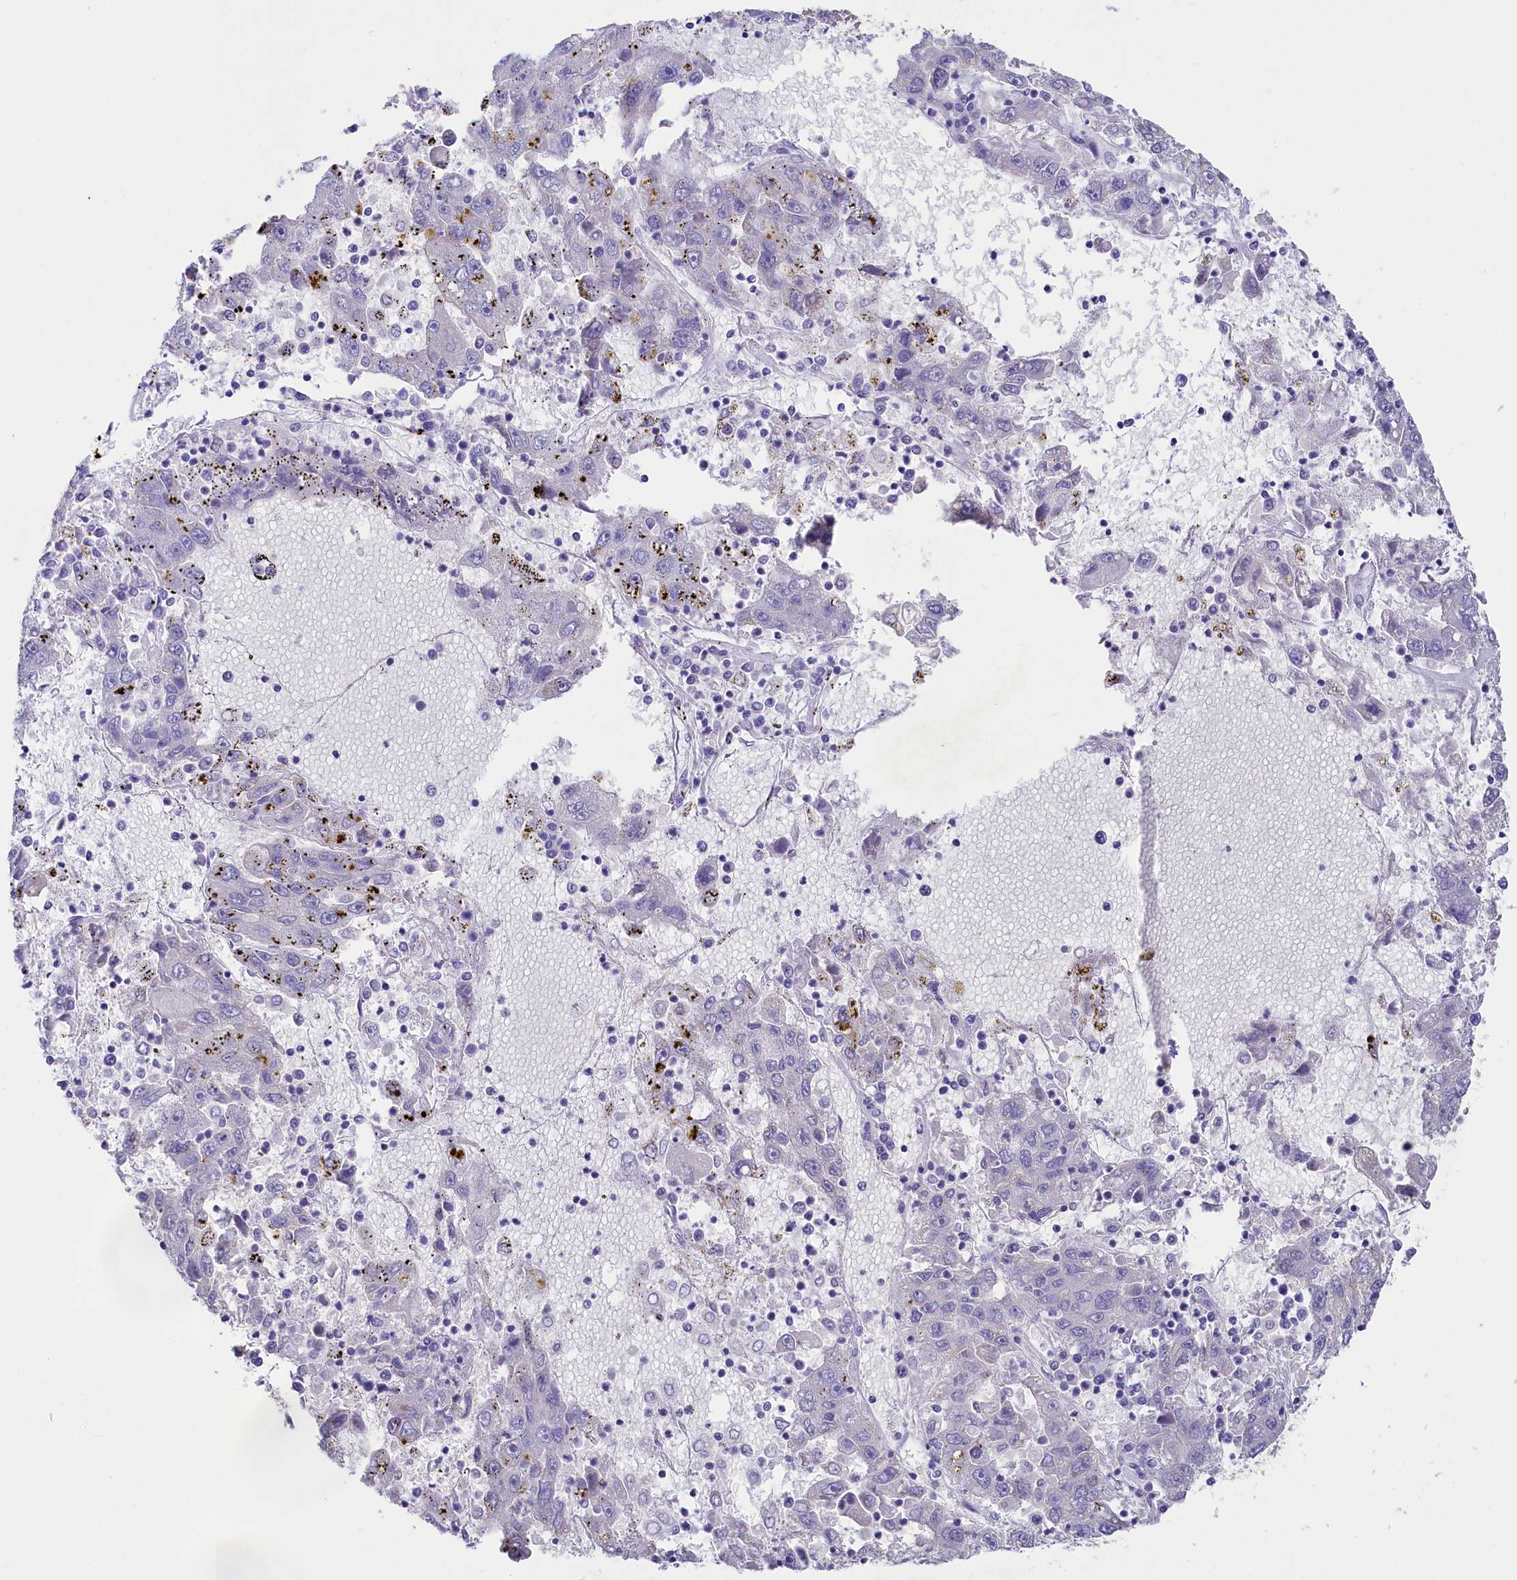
{"staining": {"intensity": "negative", "quantity": "none", "location": "none"}, "tissue": "liver cancer", "cell_type": "Tumor cells", "image_type": "cancer", "snomed": [{"axis": "morphology", "description": "Carcinoma, Hepatocellular, NOS"}, {"axis": "topography", "description": "Liver"}], "caption": "An image of liver cancer (hepatocellular carcinoma) stained for a protein demonstrates no brown staining in tumor cells. (Brightfield microscopy of DAB (3,3'-diaminobenzidine) immunohistochemistry (IHC) at high magnification).", "gene": "VPS26B", "patient": {"sex": "male", "age": 49}}